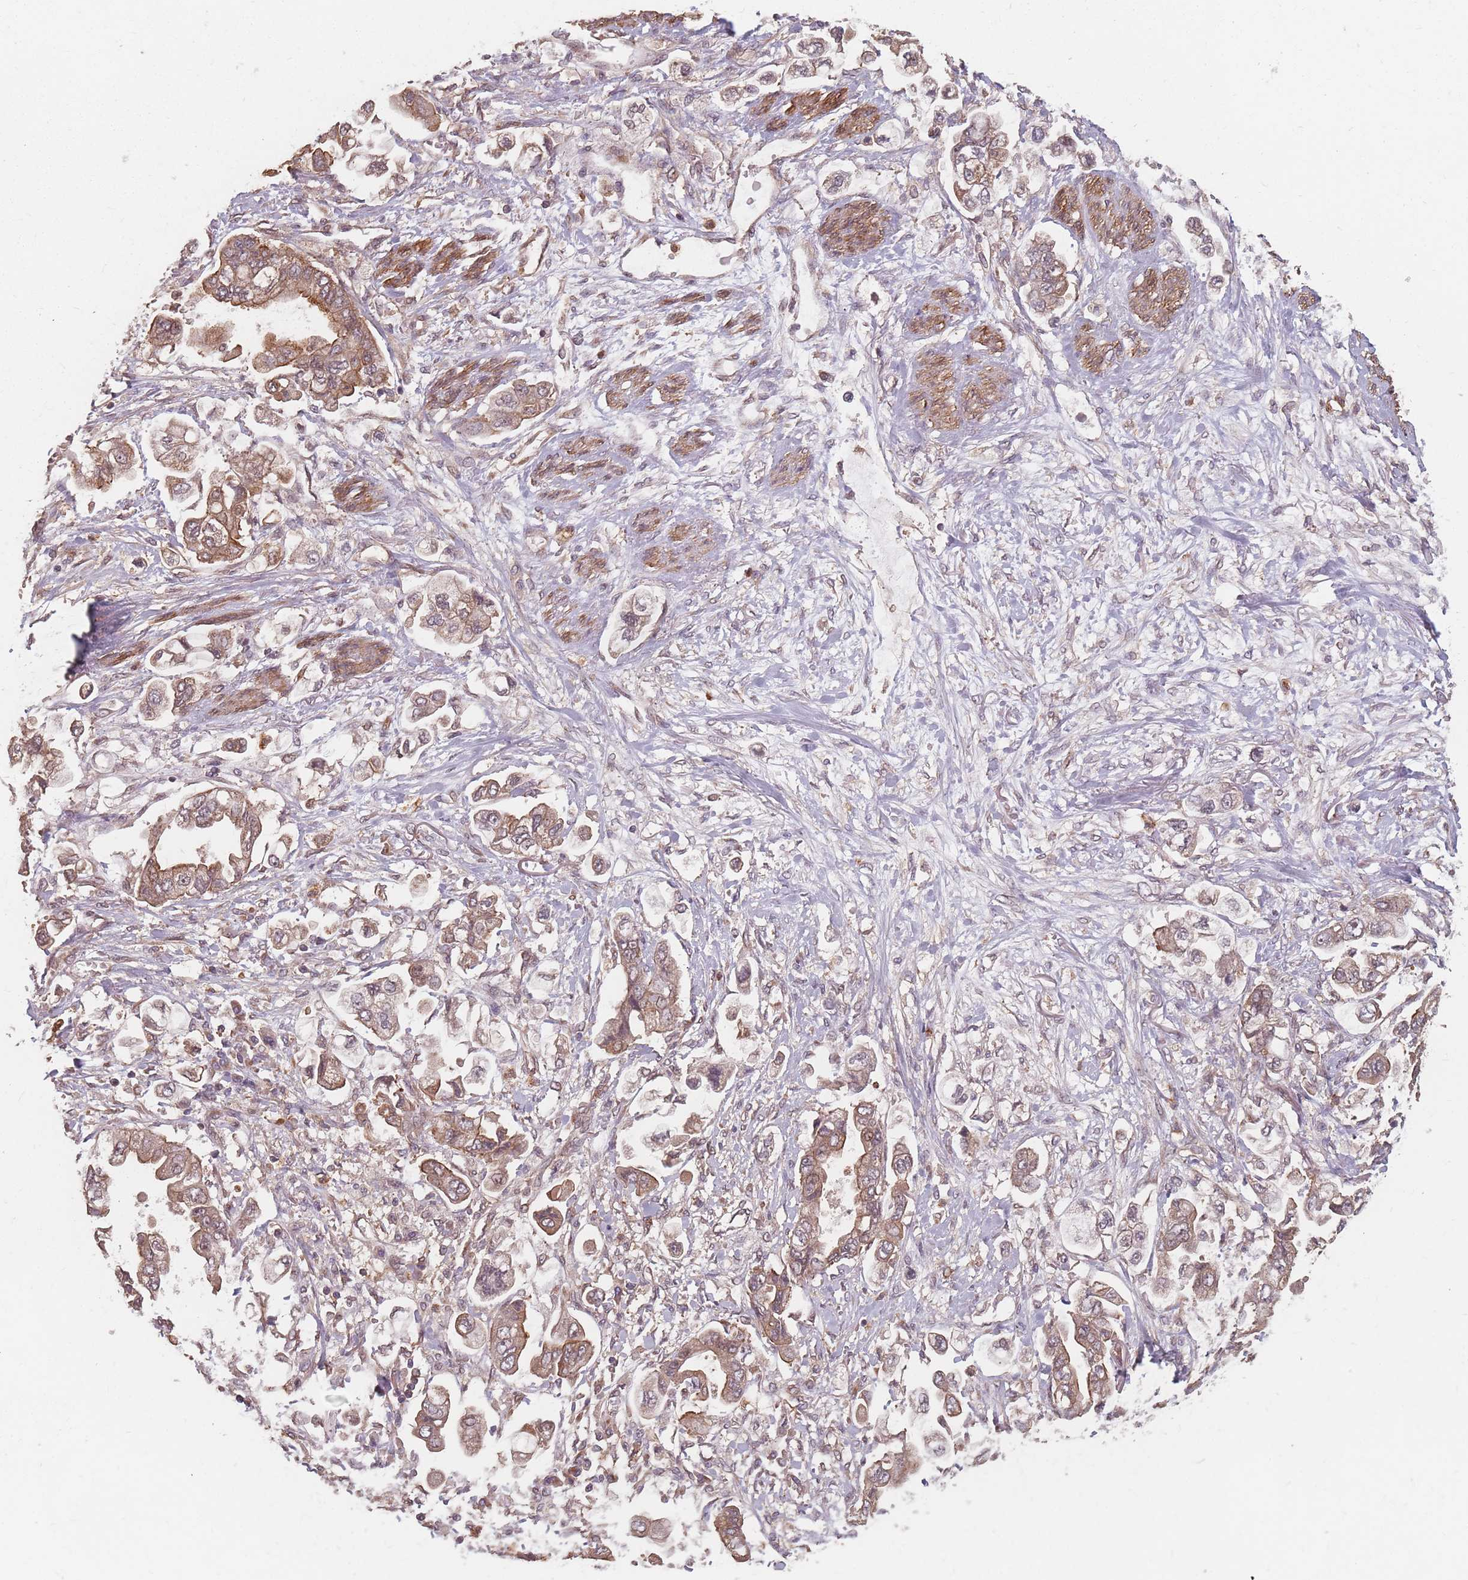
{"staining": {"intensity": "moderate", "quantity": ">75%", "location": "cytoplasmic/membranous"}, "tissue": "stomach cancer", "cell_type": "Tumor cells", "image_type": "cancer", "snomed": [{"axis": "morphology", "description": "Adenocarcinoma, NOS"}, {"axis": "topography", "description": "Stomach"}], "caption": "Immunohistochemical staining of adenocarcinoma (stomach) shows moderate cytoplasmic/membranous protein staining in approximately >75% of tumor cells.", "gene": "C3orf14", "patient": {"sex": "male", "age": 62}}